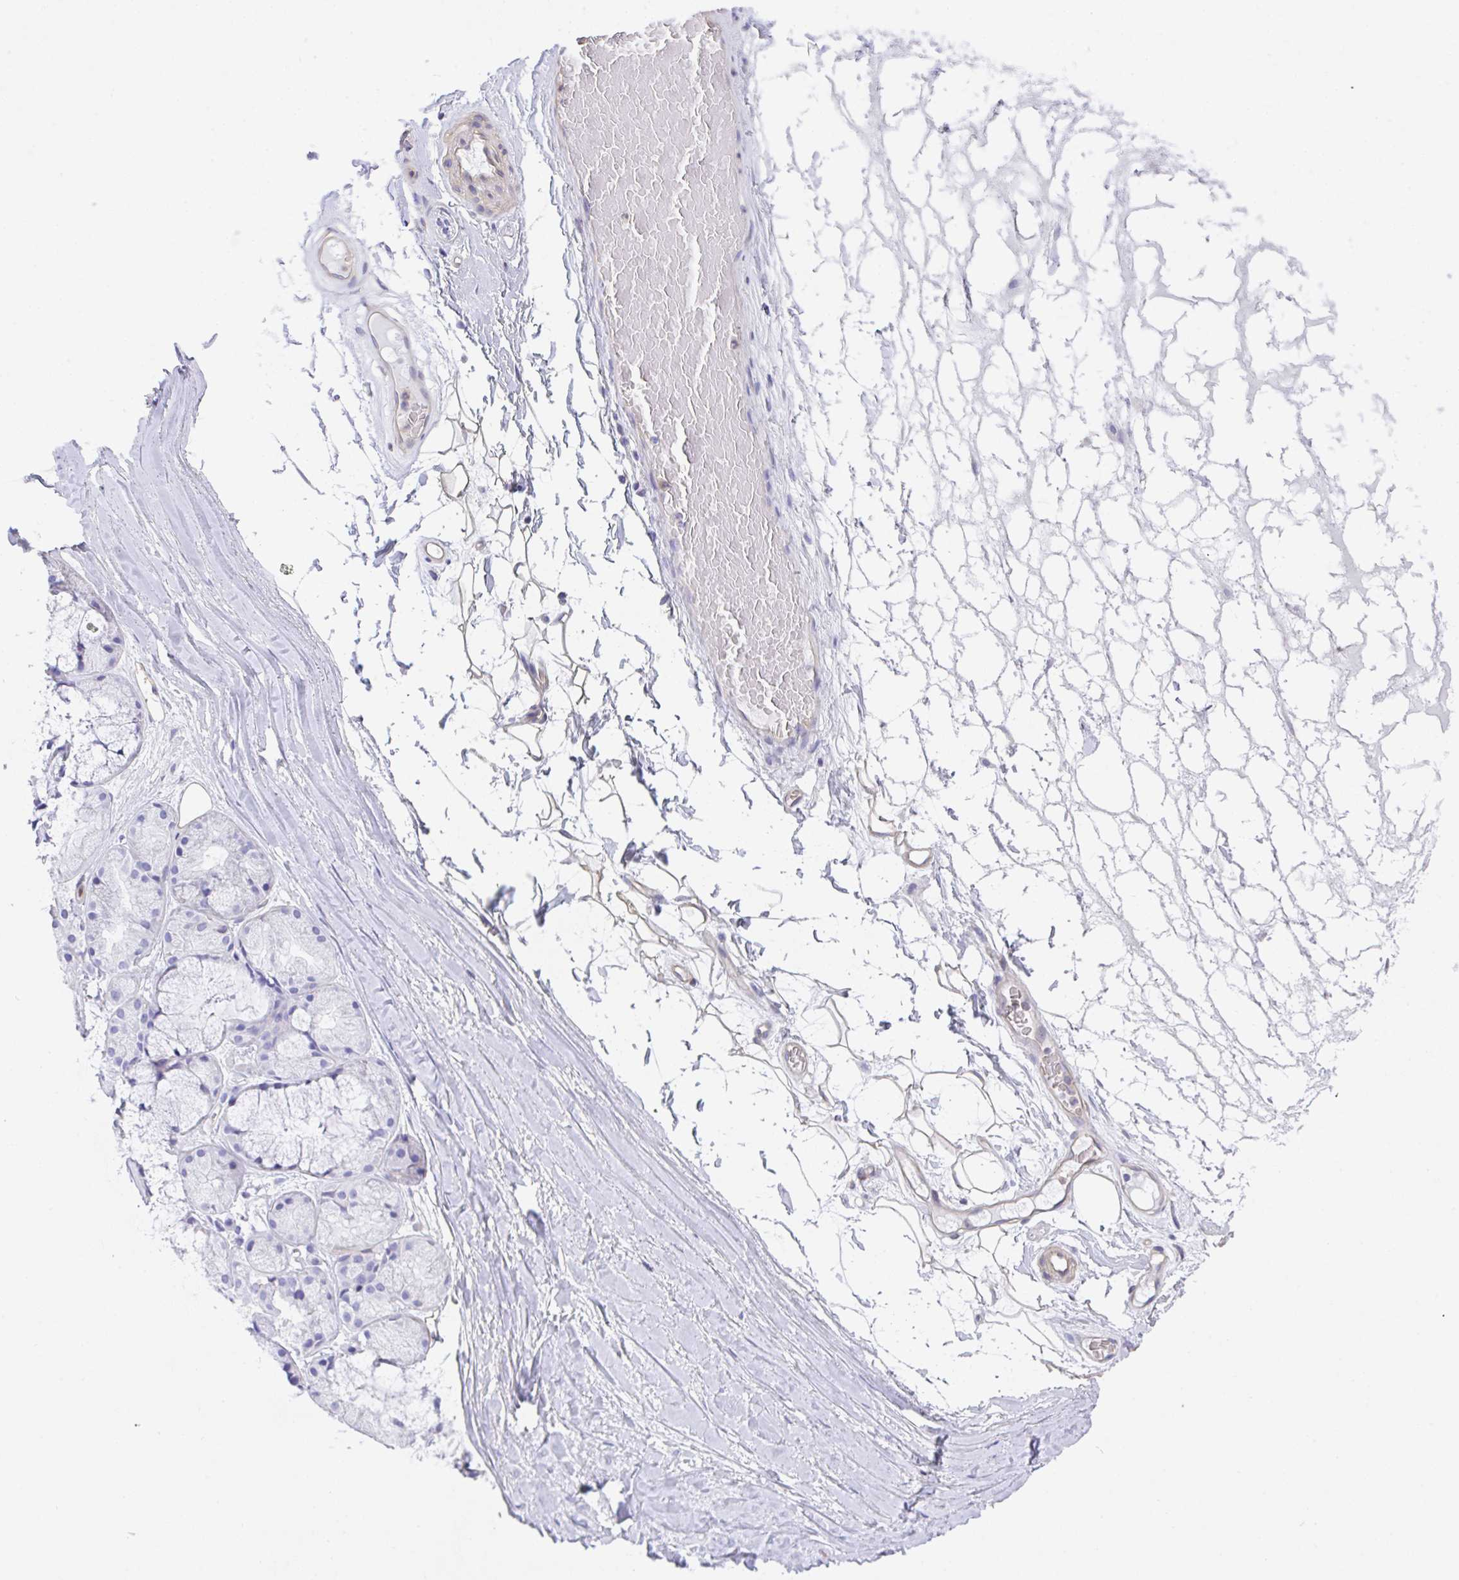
{"staining": {"intensity": "negative", "quantity": "none", "location": "none"}, "tissue": "adipose tissue", "cell_type": "Adipocytes", "image_type": "normal", "snomed": [{"axis": "morphology", "description": "Normal tissue, NOS"}, {"axis": "topography", "description": "Lymph node"}, {"axis": "topography", "description": "Cartilage tissue"}, {"axis": "topography", "description": "Nasopharynx"}], "caption": "An image of human adipose tissue is negative for staining in adipocytes. The staining was performed using DAB to visualize the protein expression in brown, while the nuclei were stained in blue with hematoxylin (Magnification: 20x).", "gene": "TNFAIP8", "patient": {"sex": "male", "age": 63}}